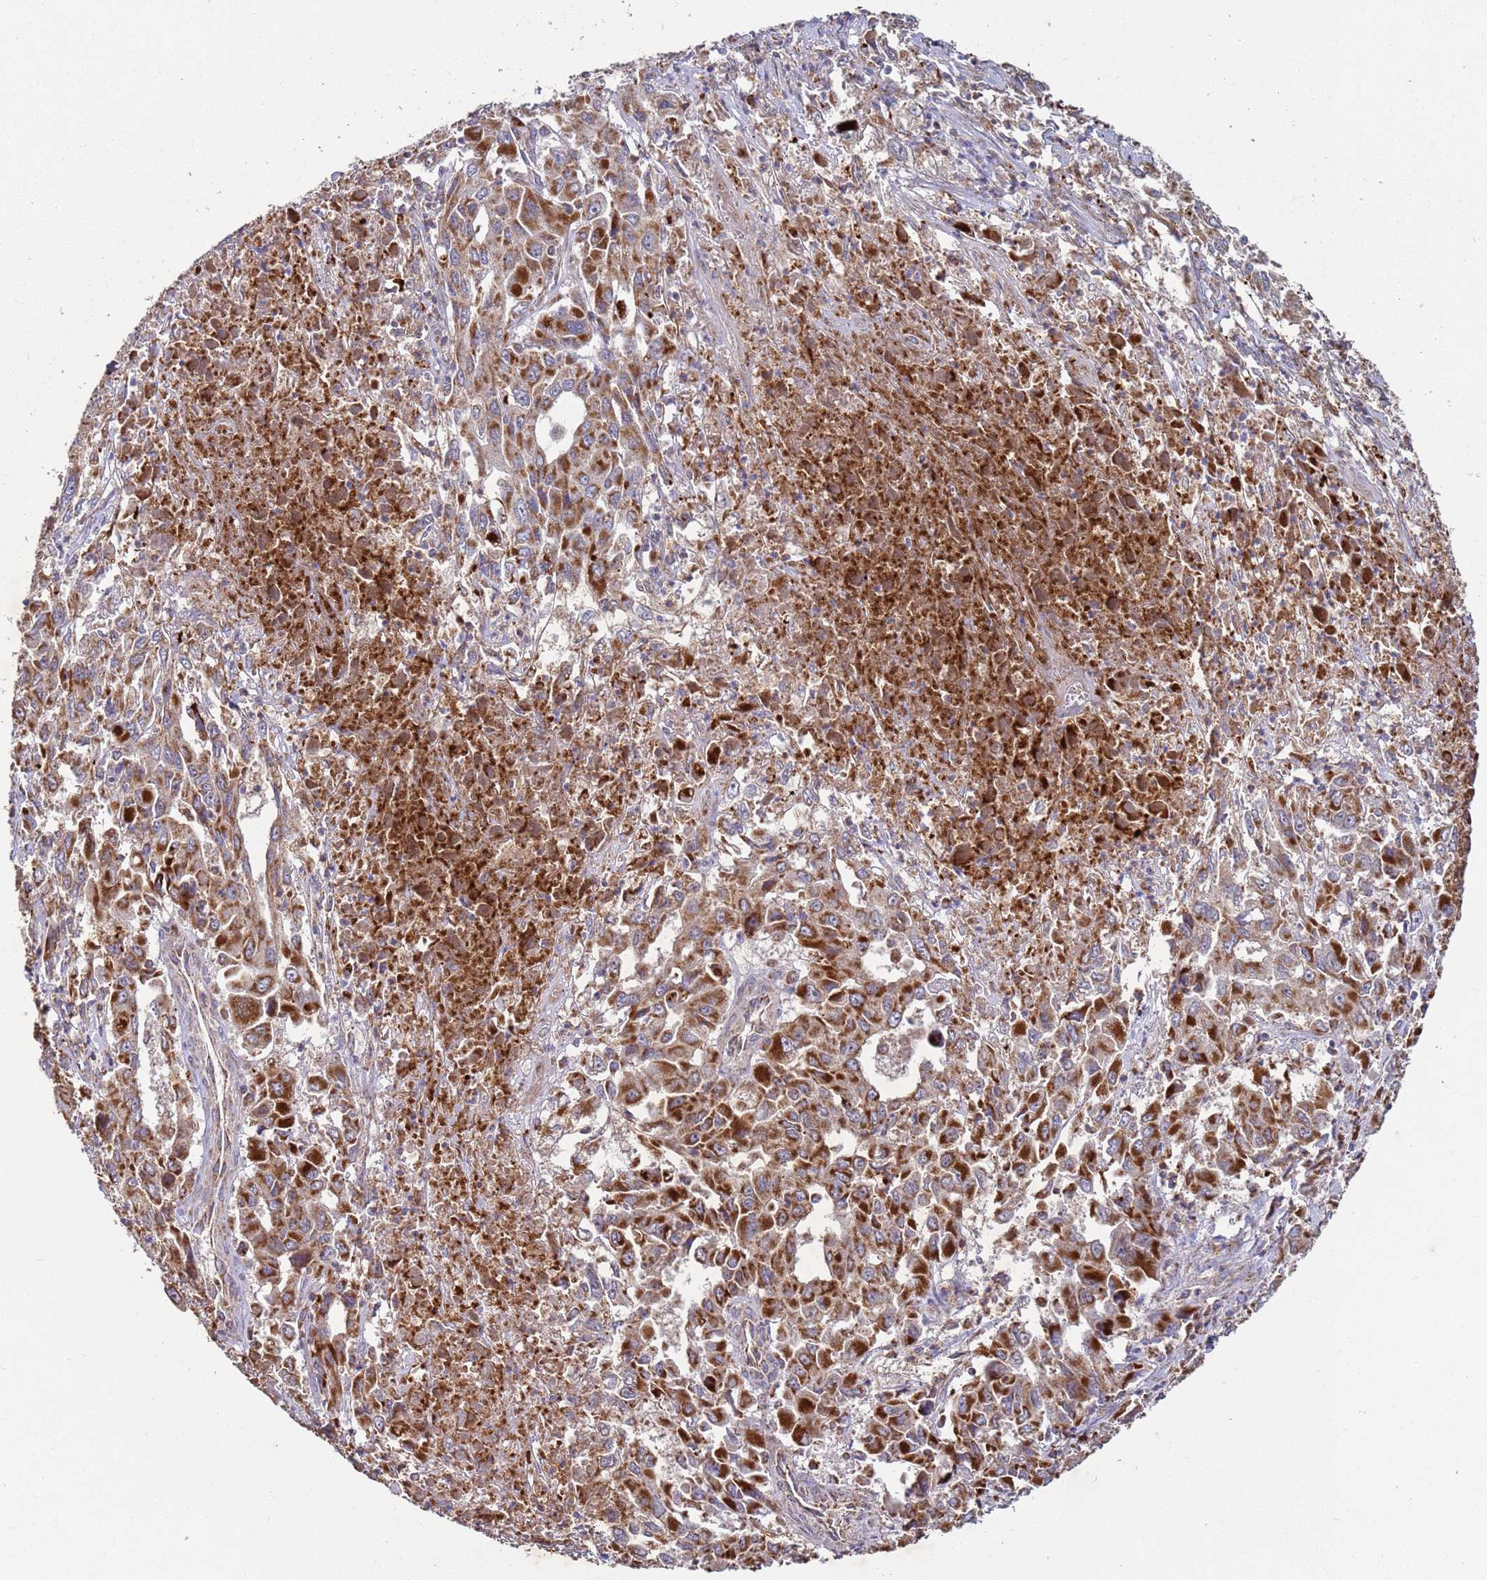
{"staining": {"intensity": "strong", "quantity": ">75%", "location": "cytoplasmic/membranous"}, "tissue": "liver cancer", "cell_type": "Tumor cells", "image_type": "cancer", "snomed": [{"axis": "morphology", "description": "Carcinoma, Hepatocellular, NOS"}, {"axis": "topography", "description": "Liver"}], "caption": "This histopathology image reveals IHC staining of liver cancer, with high strong cytoplasmic/membranous staining in approximately >75% of tumor cells.", "gene": "FBXO33", "patient": {"sex": "male", "age": 63}}